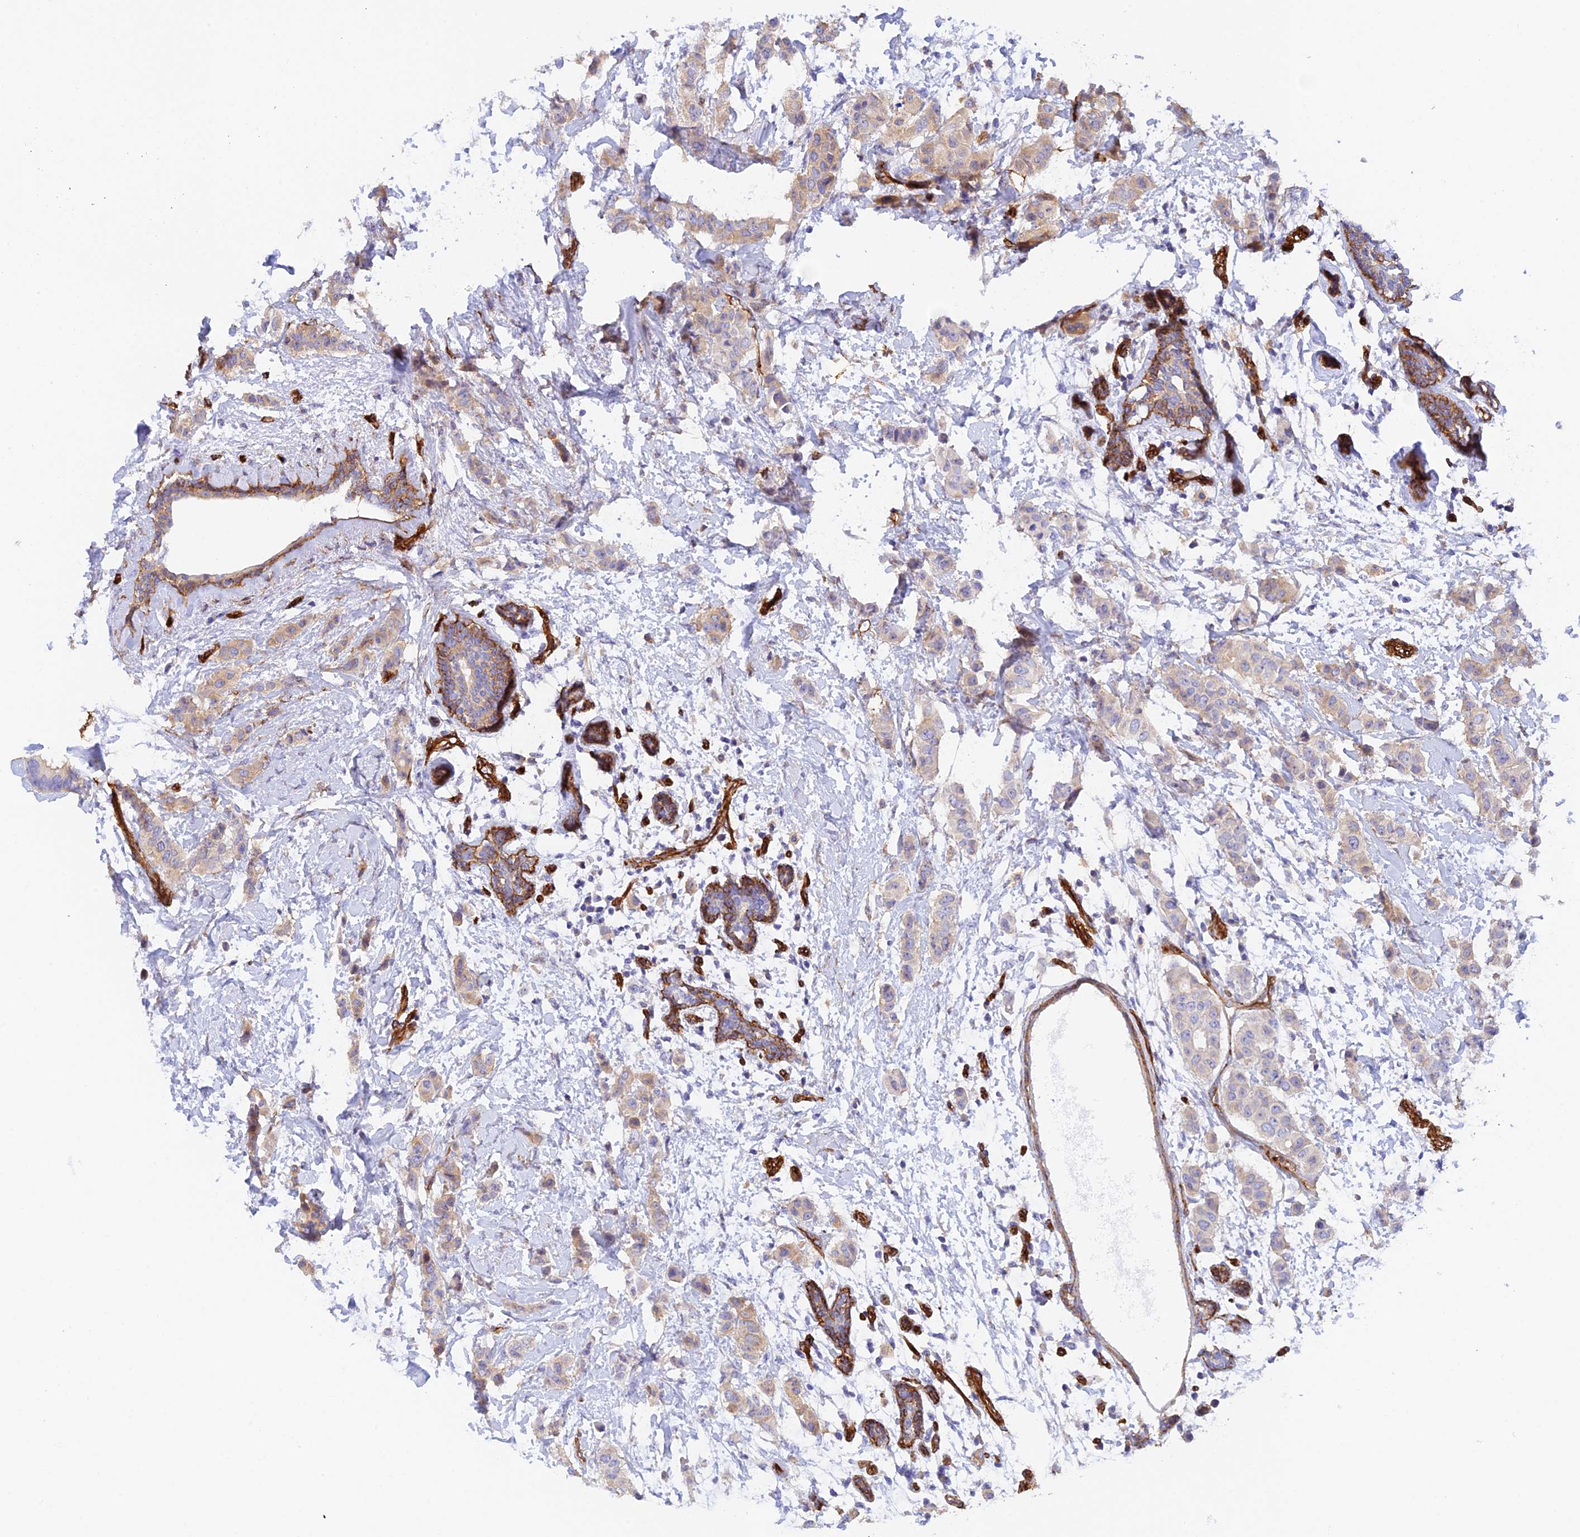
{"staining": {"intensity": "weak", "quantity": "25%-75%", "location": "cytoplasmic/membranous"}, "tissue": "breast cancer", "cell_type": "Tumor cells", "image_type": "cancer", "snomed": [{"axis": "morphology", "description": "Duct carcinoma"}, {"axis": "topography", "description": "Breast"}], "caption": "High-power microscopy captured an IHC micrograph of intraductal carcinoma (breast), revealing weak cytoplasmic/membranous positivity in approximately 25%-75% of tumor cells.", "gene": "MYO9A", "patient": {"sex": "female", "age": 40}}